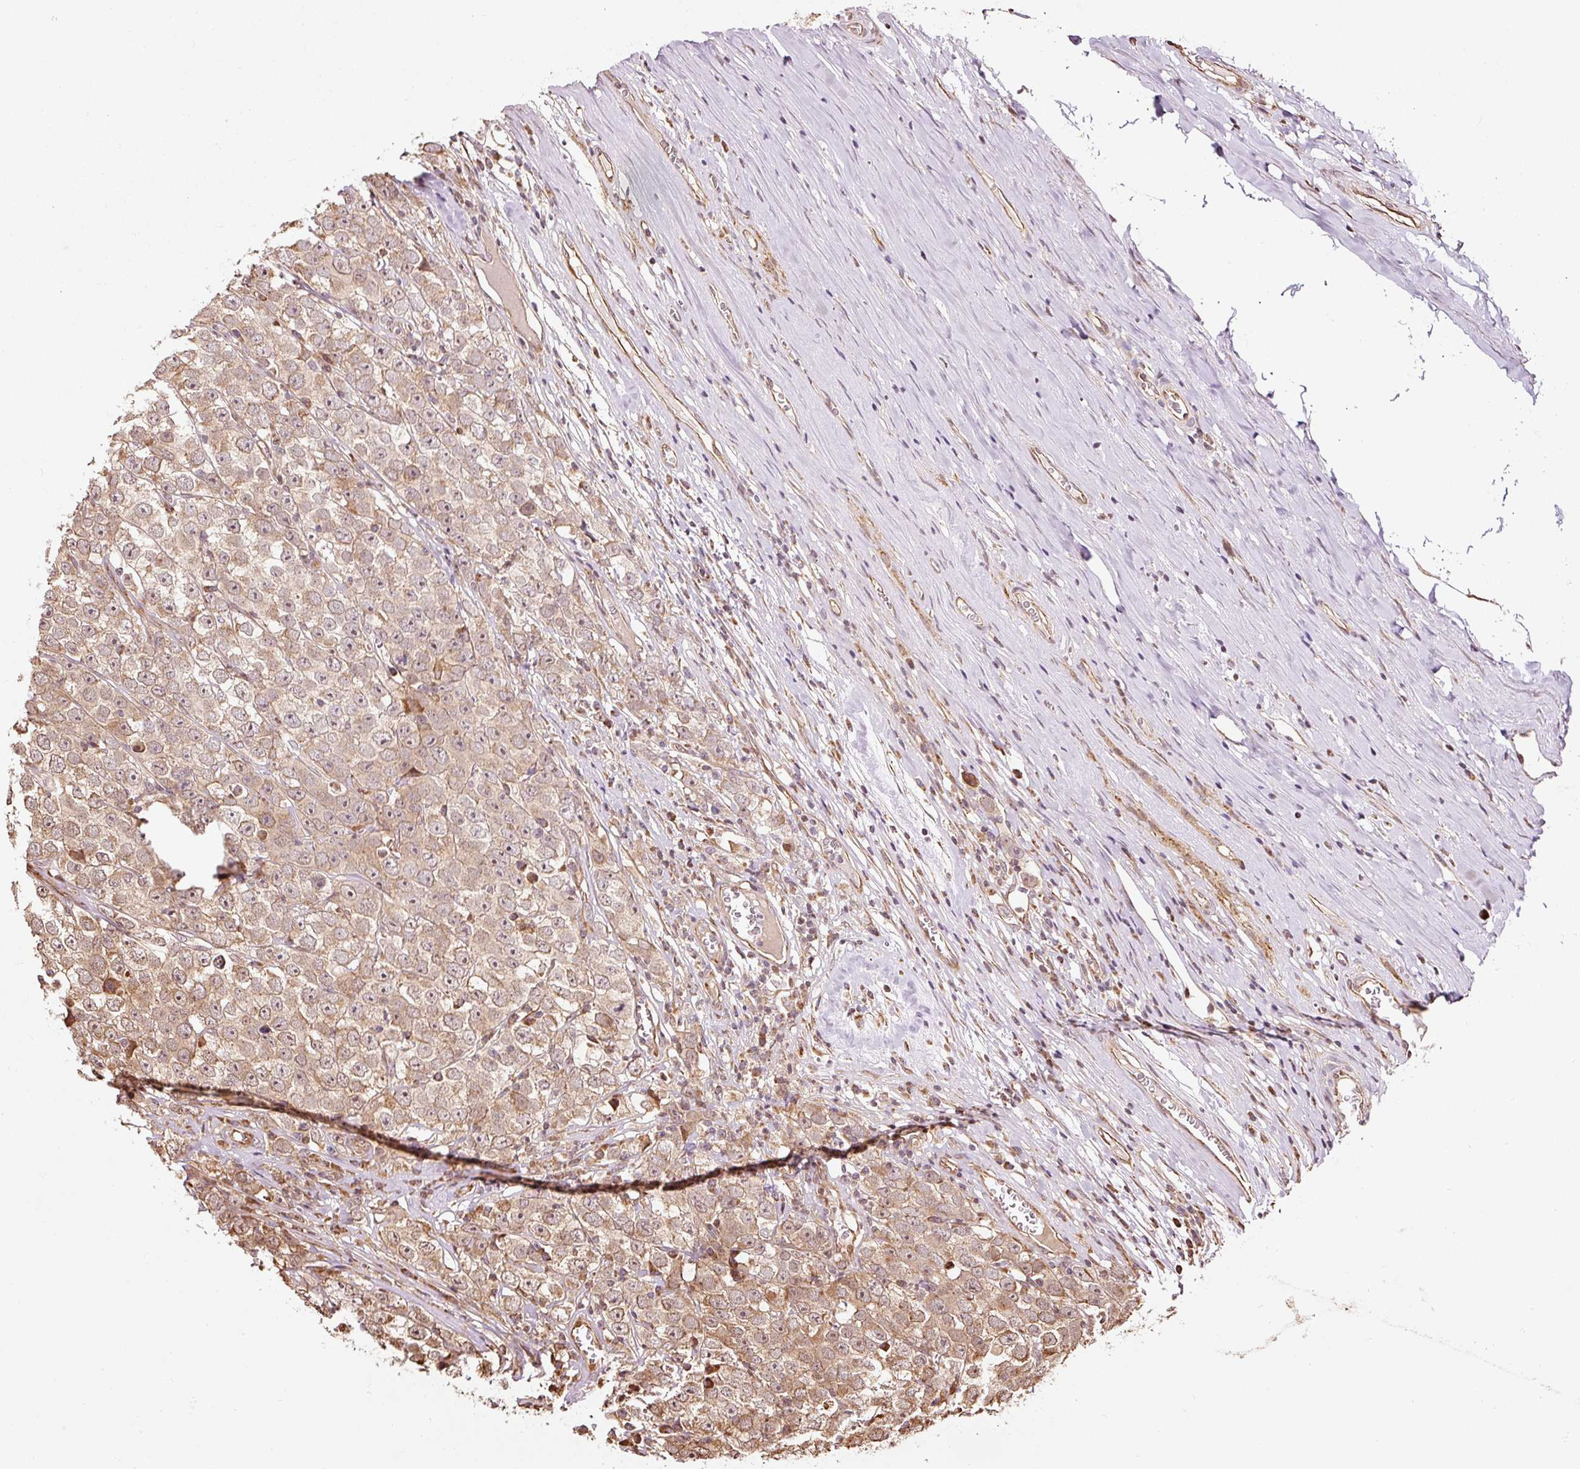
{"staining": {"intensity": "moderate", "quantity": ">75%", "location": "cytoplasmic/membranous"}, "tissue": "testis cancer", "cell_type": "Tumor cells", "image_type": "cancer", "snomed": [{"axis": "morphology", "description": "Seminoma, NOS"}, {"axis": "morphology", "description": "Carcinoma, Embryonal, NOS"}, {"axis": "topography", "description": "Testis"}], "caption": "This histopathology image demonstrates immunohistochemistry (IHC) staining of seminoma (testis), with medium moderate cytoplasmic/membranous positivity in about >75% of tumor cells.", "gene": "ETF1", "patient": {"sex": "male", "age": 52}}